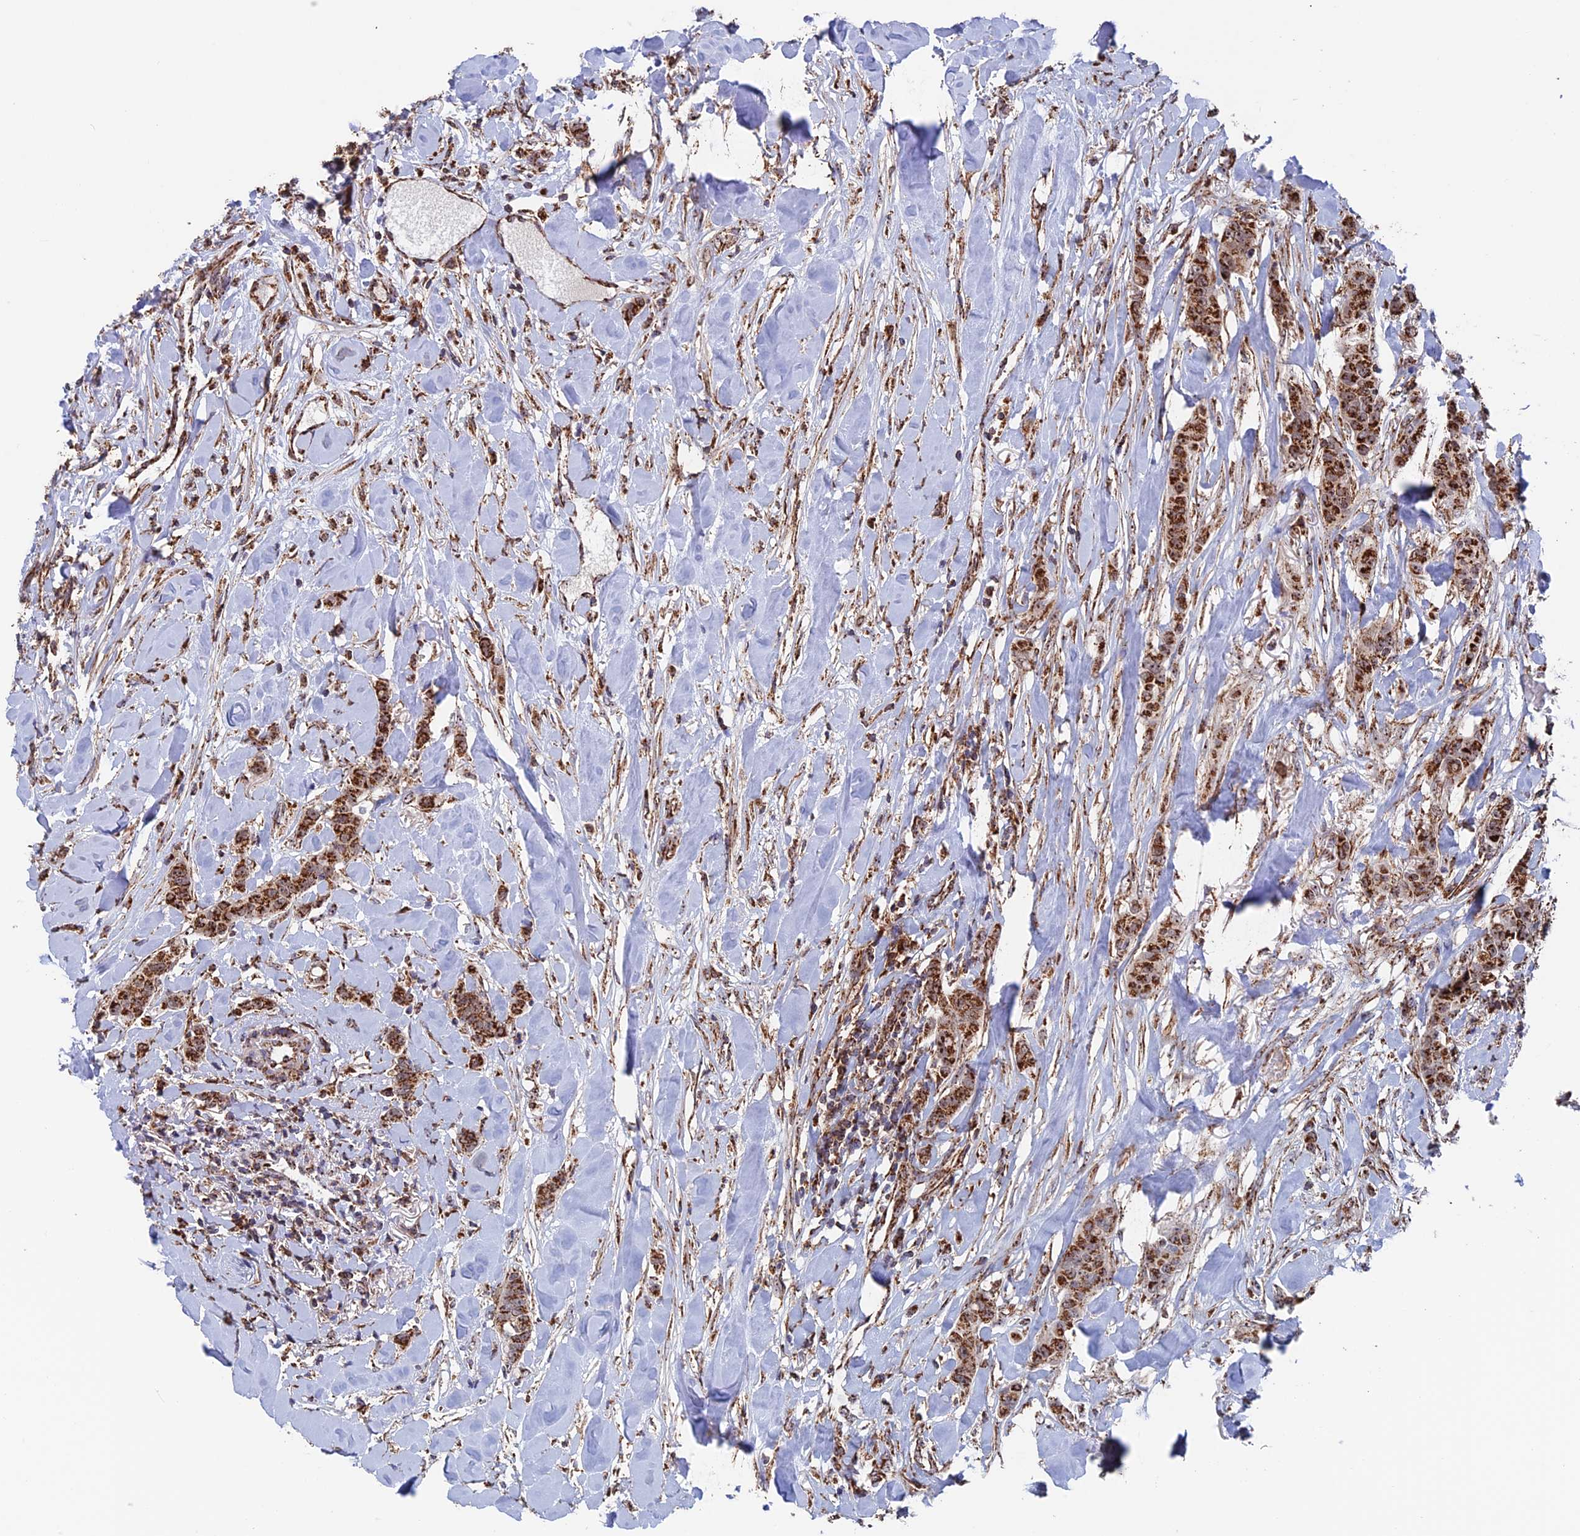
{"staining": {"intensity": "strong", "quantity": ">75%", "location": "cytoplasmic/membranous"}, "tissue": "breast cancer", "cell_type": "Tumor cells", "image_type": "cancer", "snomed": [{"axis": "morphology", "description": "Duct carcinoma"}, {"axis": "topography", "description": "Breast"}], "caption": "Strong cytoplasmic/membranous staining for a protein is identified in approximately >75% of tumor cells of breast invasive ductal carcinoma using immunohistochemistry (IHC).", "gene": "DTYMK", "patient": {"sex": "female", "age": 40}}